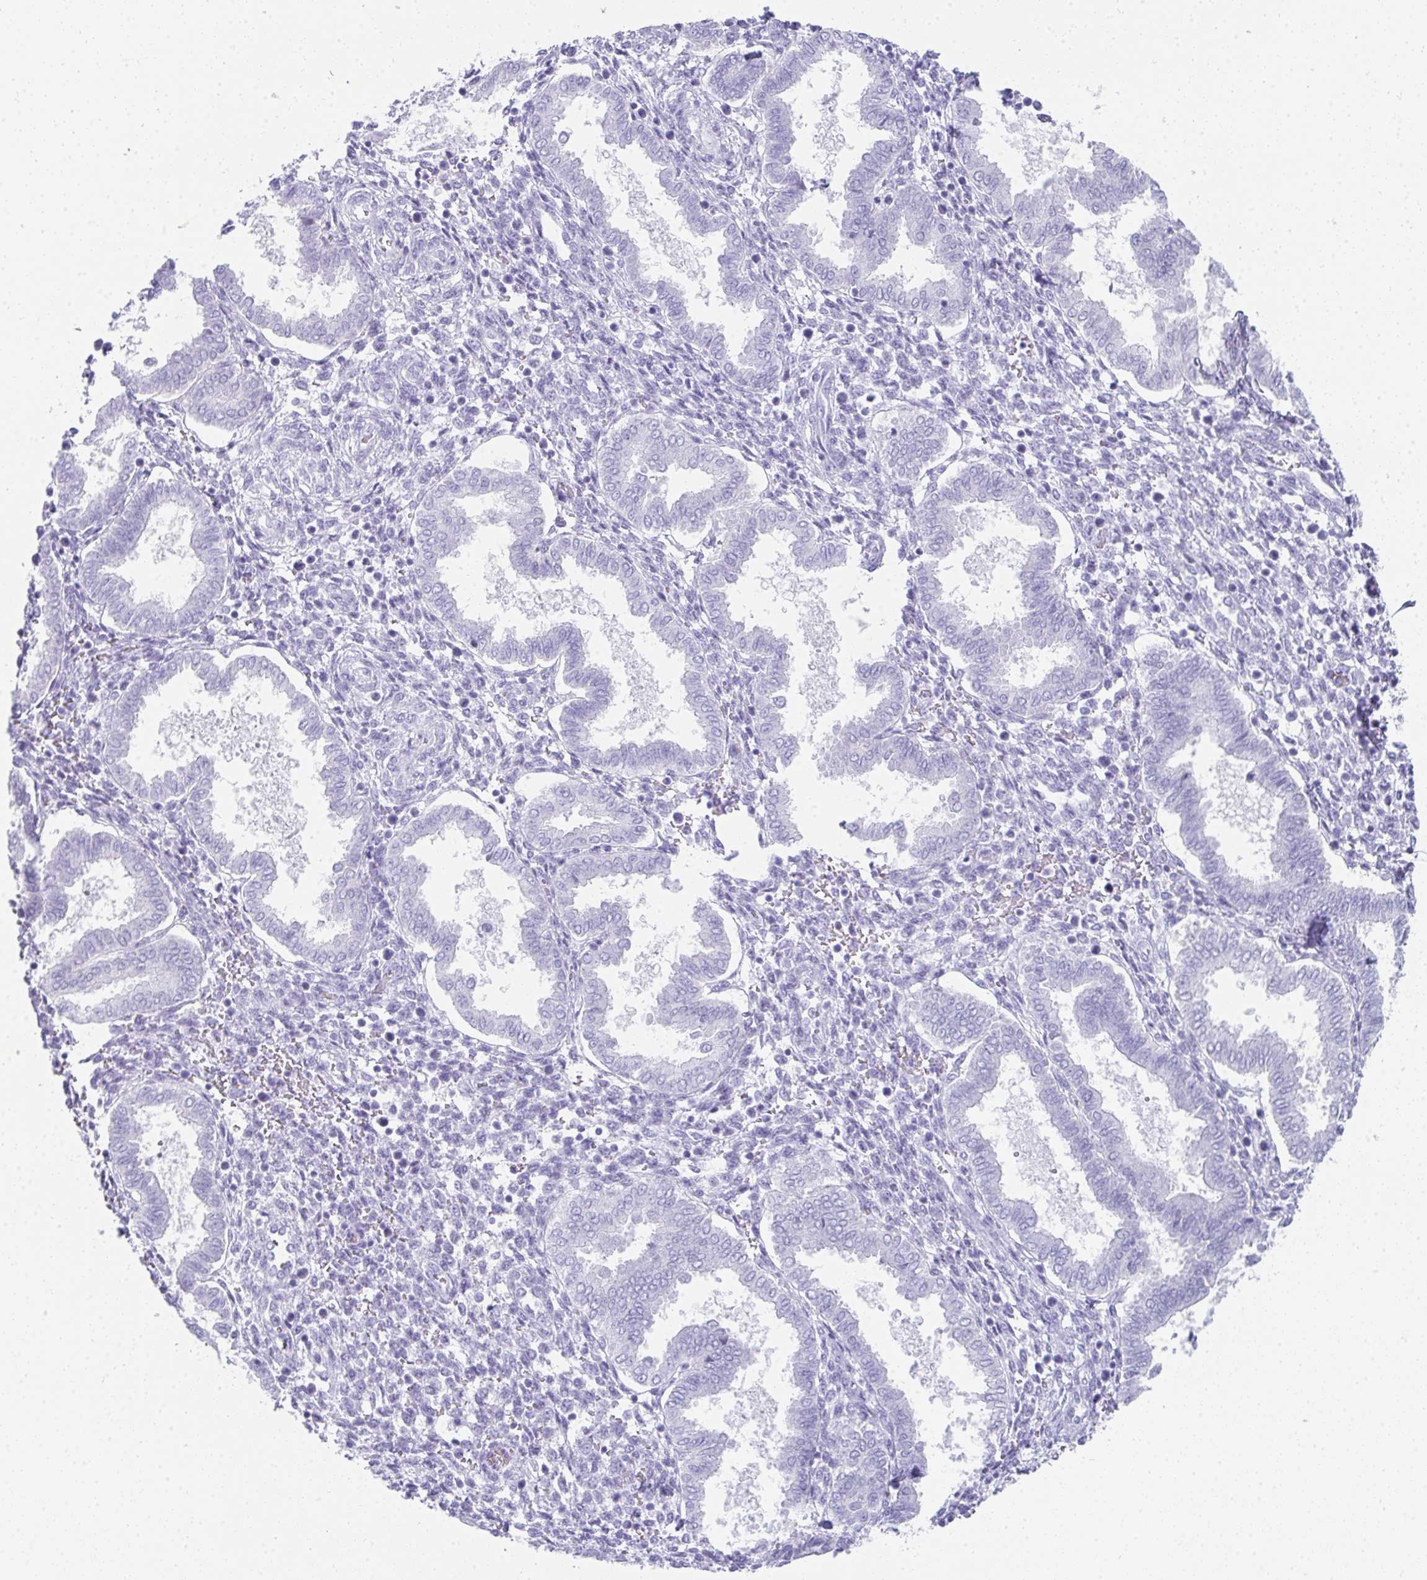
{"staining": {"intensity": "negative", "quantity": "none", "location": "none"}, "tissue": "endometrium", "cell_type": "Cells in endometrial stroma", "image_type": "normal", "snomed": [{"axis": "morphology", "description": "Normal tissue, NOS"}, {"axis": "topography", "description": "Endometrium"}], "caption": "Endometrium was stained to show a protein in brown. There is no significant positivity in cells in endometrial stroma. (Brightfield microscopy of DAB immunohistochemistry at high magnification).", "gene": "RLF", "patient": {"sex": "female", "age": 24}}